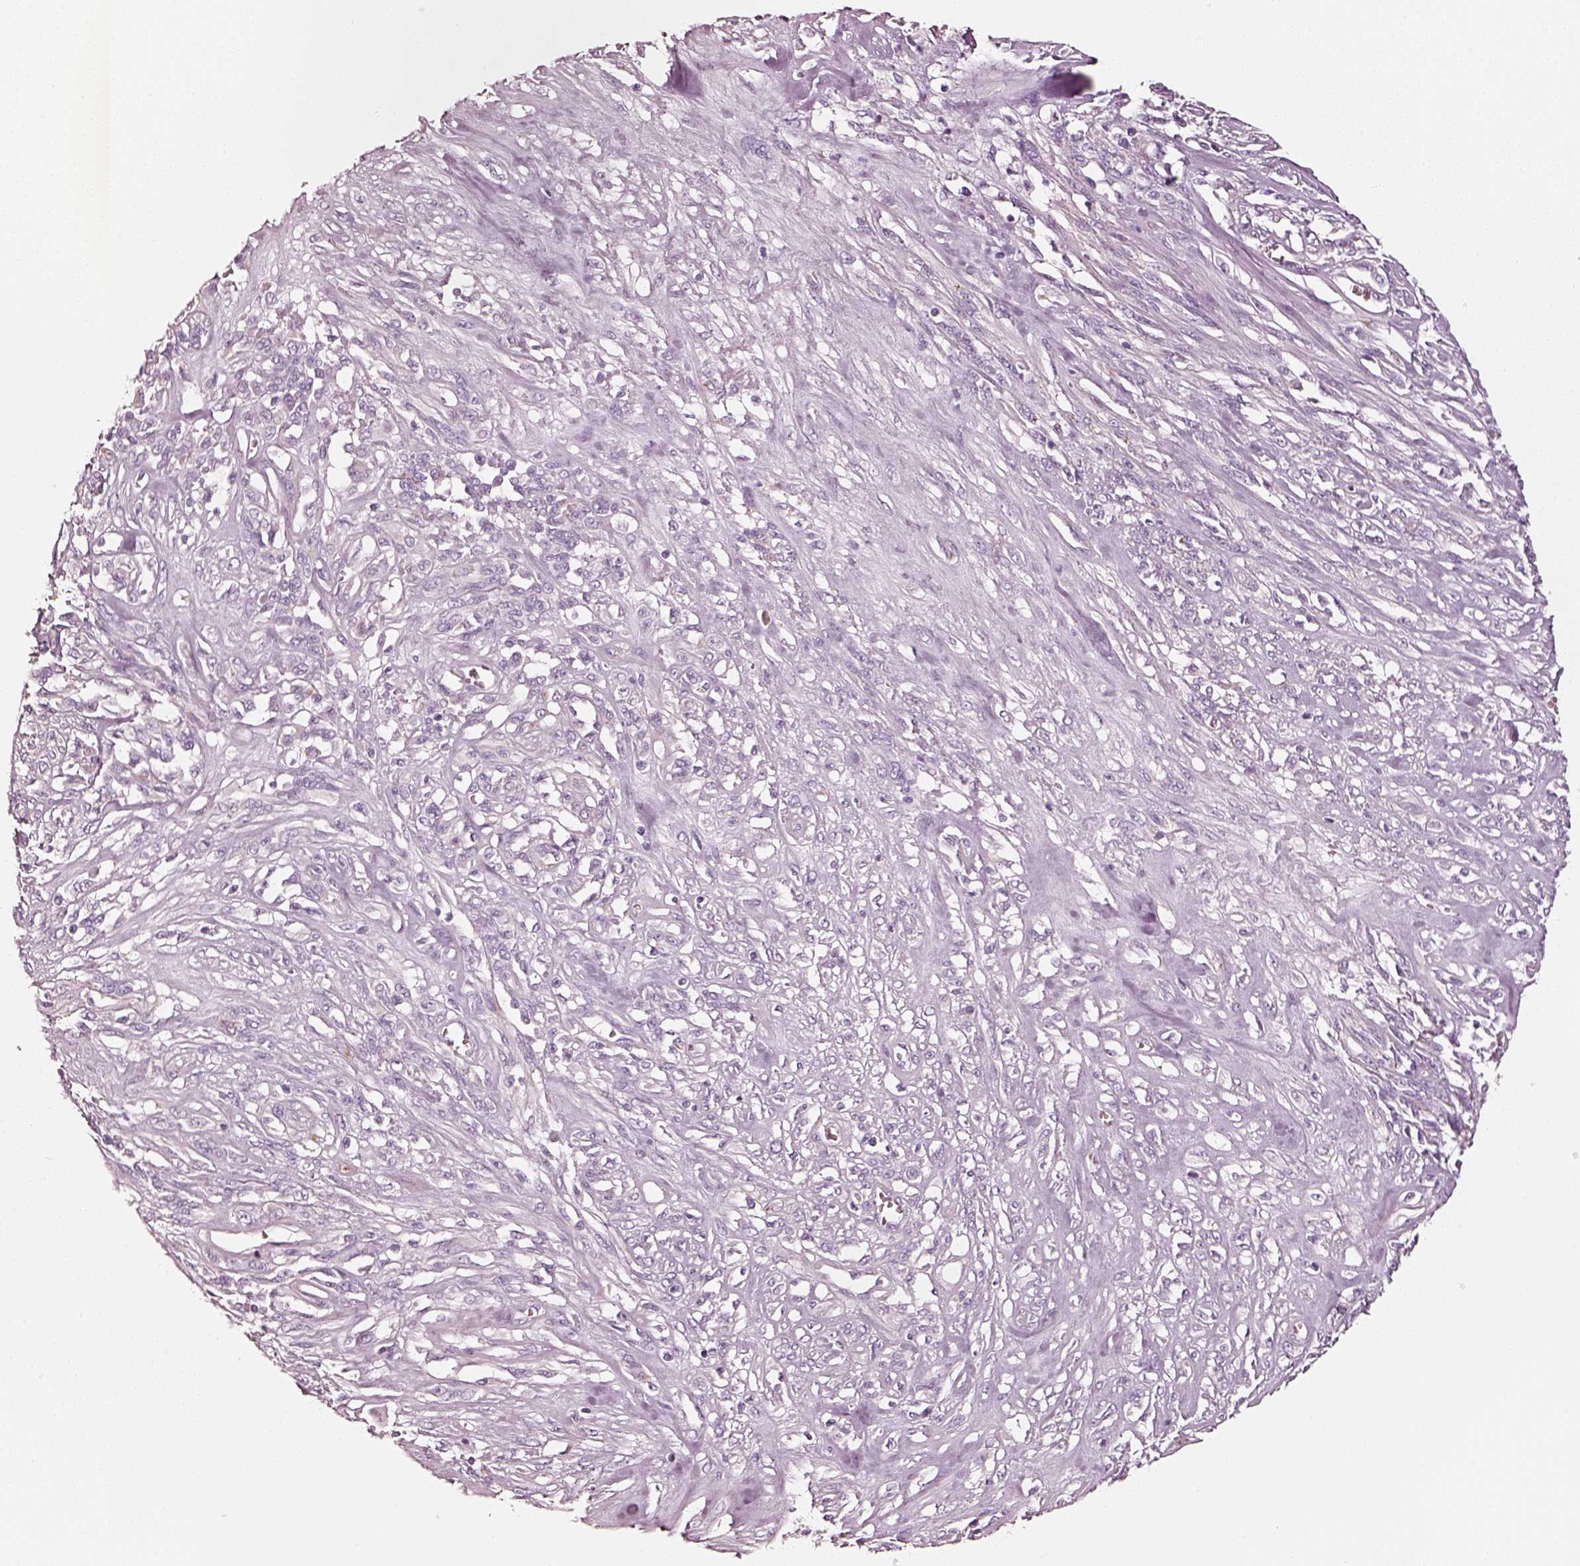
{"staining": {"intensity": "negative", "quantity": "none", "location": "none"}, "tissue": "melanoma", "cell_type": "Tumor cells", "image_type": "cancer", "snomed": [{"axis": "morphology", "description": "Malignant melanoma, NOS"}, {"axis": "topography", "description": "Skin"}], "caption": "Immunohistochemistry (IHC) image of neoplastic tissue: human malignant melanoma stained with DAB (3,3'-diaminobenzidine) demonstrates no significant protein staining in tumor cells.", "gene": "R3HDML", "patient": {"sex": "female", "age": 91}}